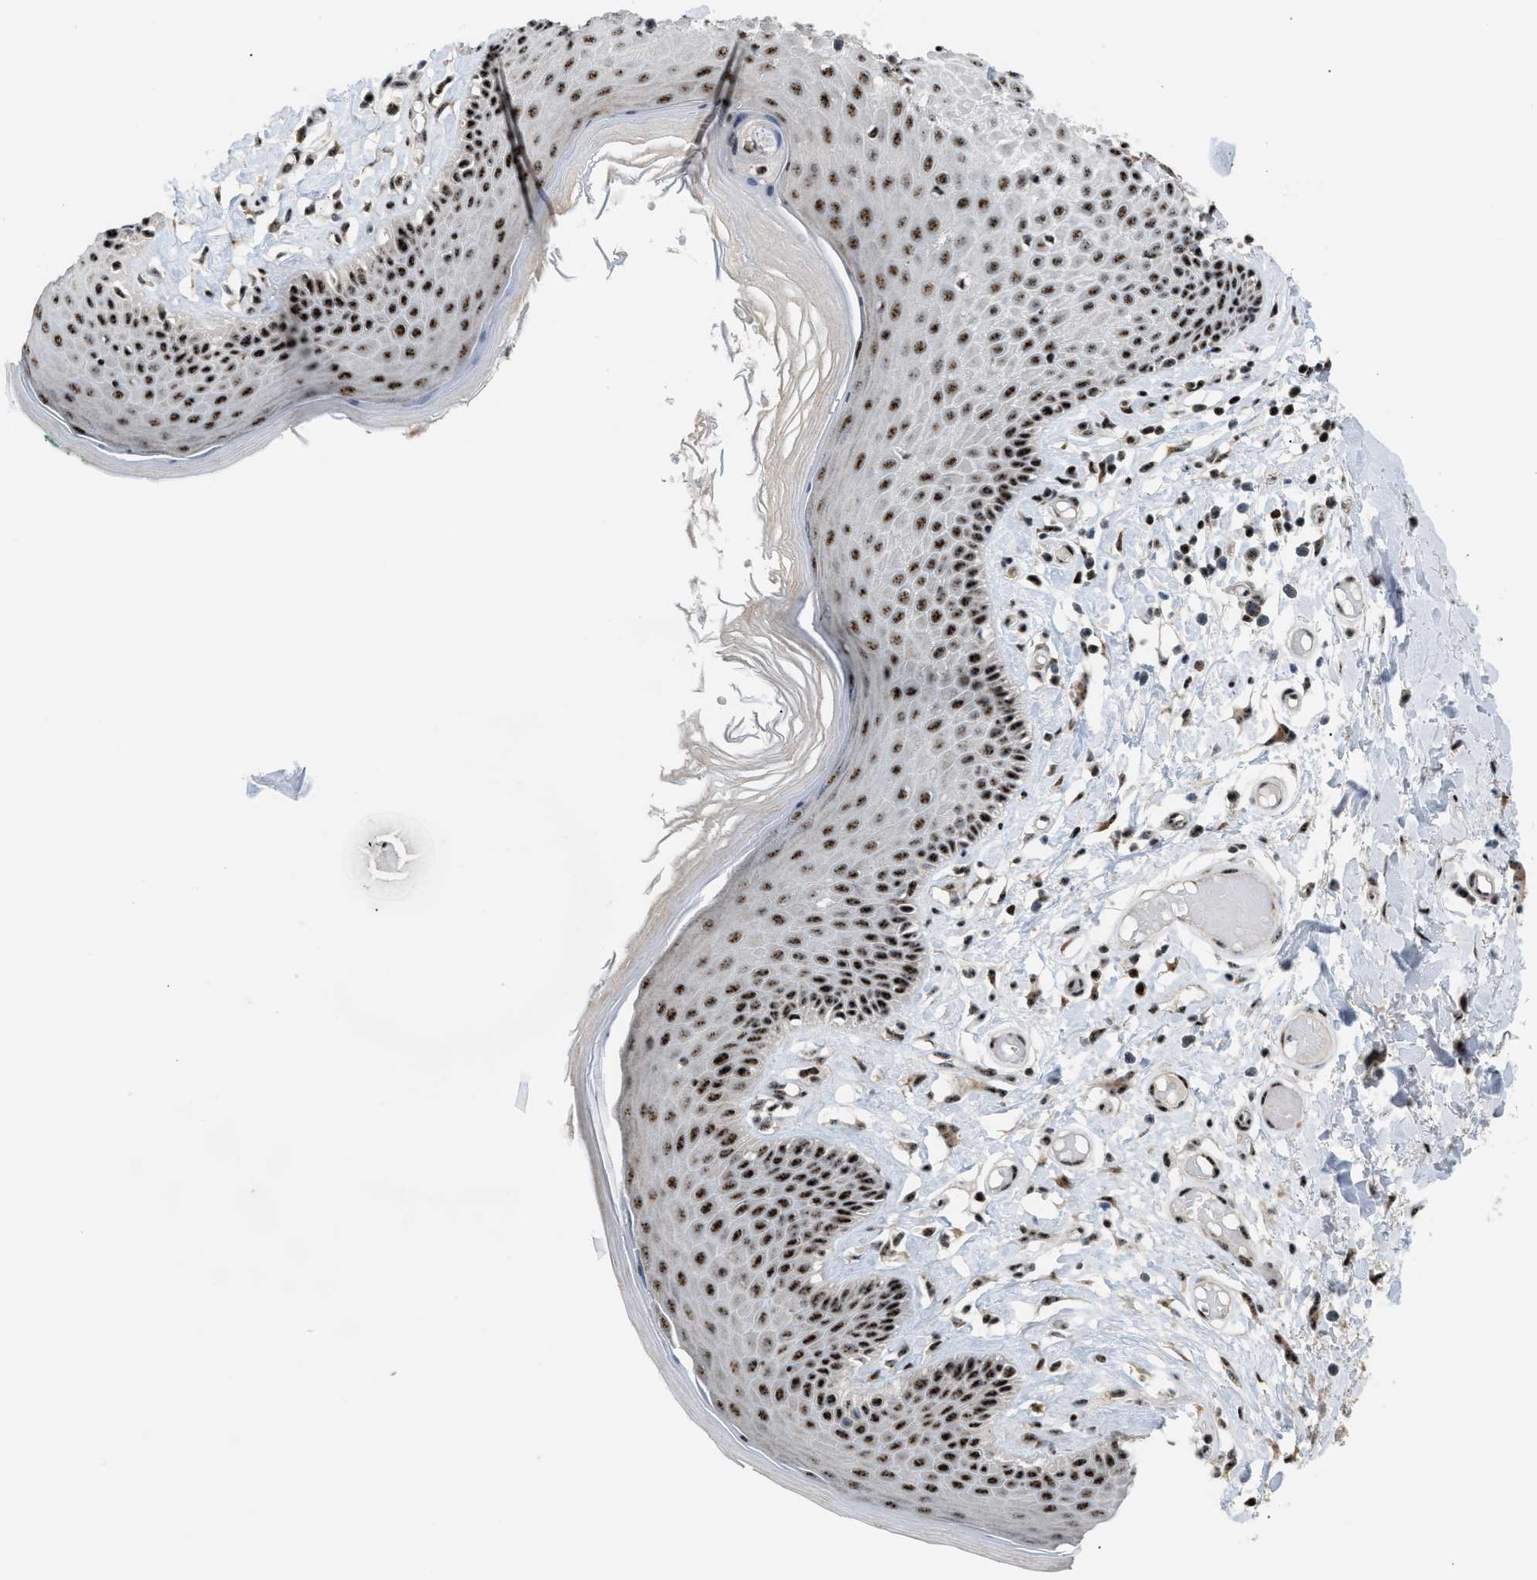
{"staining": {"intensity": "strong", "quantity": ">75%", "location": "nuclear"}, "tissue": "skin", "cell_type": "Epidermal cells", "image_type": "normal", "snomed": [{"axis": "morphology", "description": "Normal tissue, NOS"}, {"axis": "topography", "description": "Vulva"}], "caption": "Benign skin exhibits strong nuclear staining in about >75% of epidermal cells, visualized by immunohistochemistry.", "gene": "CDR2", "patient": {"sex": "female", "age": 73}}